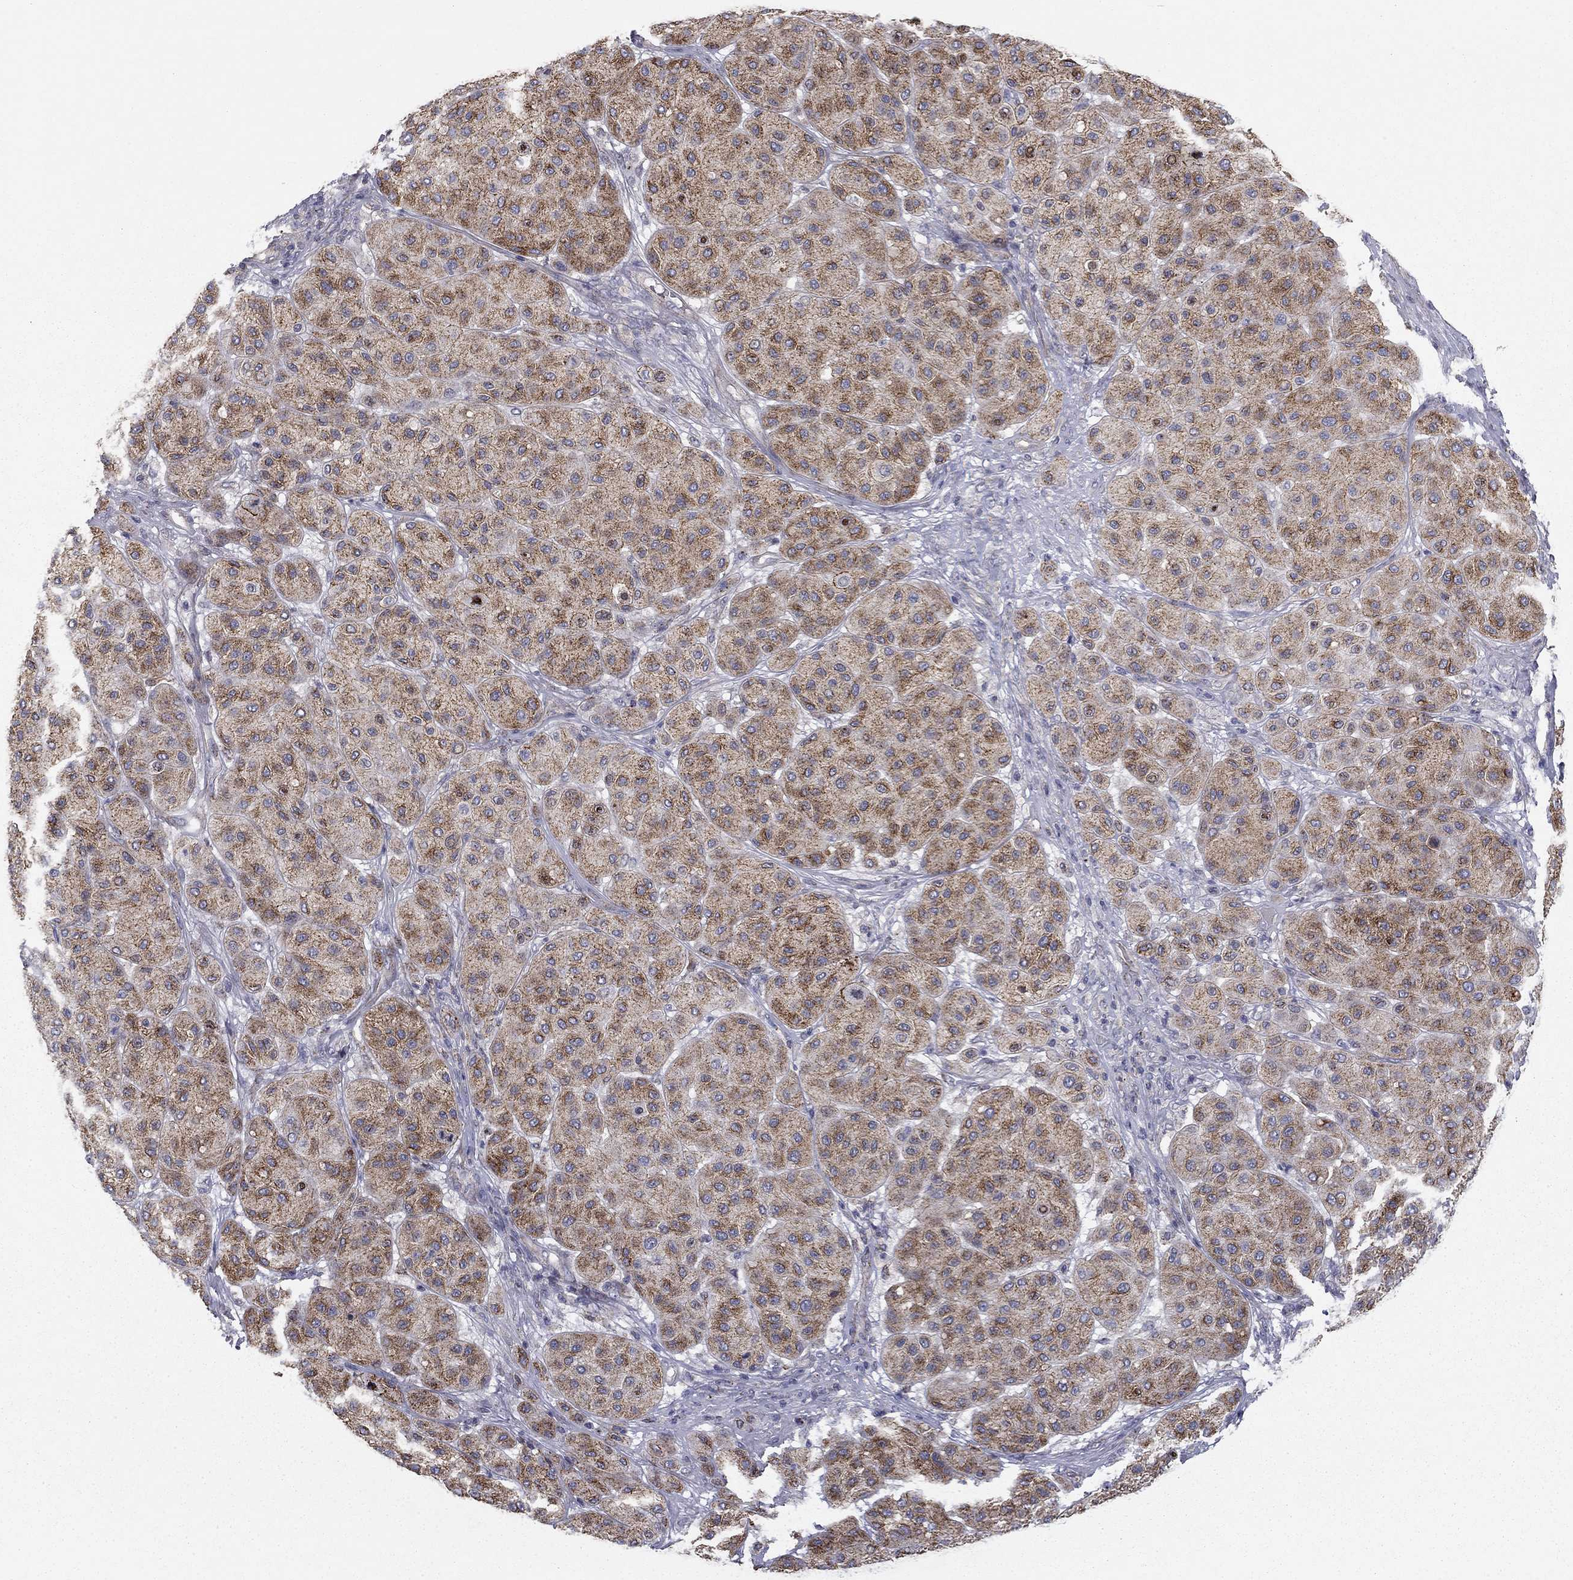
{"staining": {"intensity": "moderate", "quantity": ">75%", "location": "cytoplasmic/membranous"}, "tissue": "melanoma", "cell_type": "Tumor cells", "image_type": "cancer", "snomed": [{"axis": "morphology", "description": "Malignant melanoma, Metastatic site"}, {"axis": "topography", "description": "Smooth muscle"}], "caption": "Malignant melanoma (metastatic site) tissue displays moderate cytoplasmic/membranous staining in approximately >75% of tumor cells", "gene": "SEPTIN3", "patient": {"sex": "male", "age": 41}}